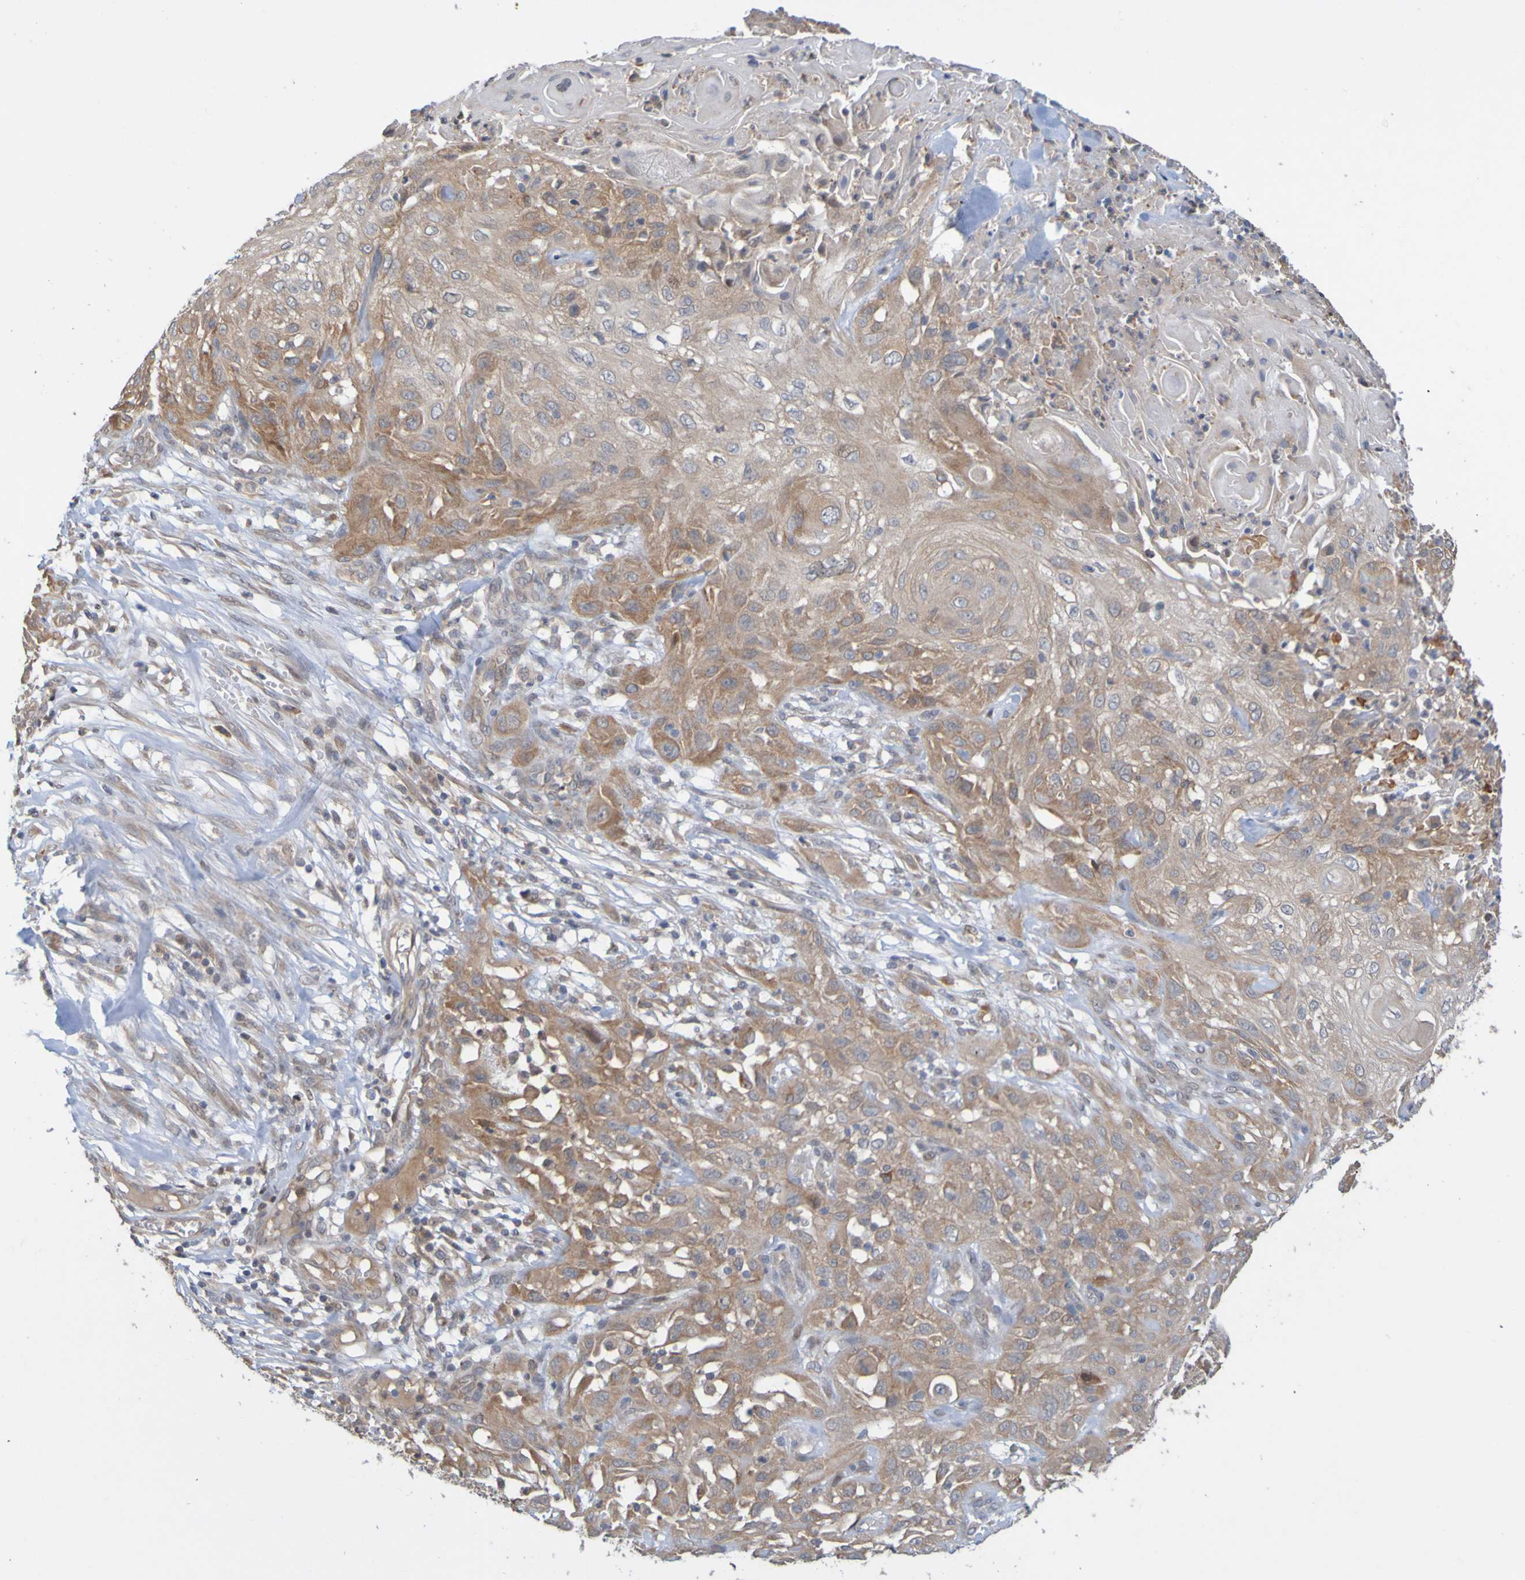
{"staining": {"intensity": "moderate", "quantity": "<25%", "location": "cytoplasmic/membranous"}, "tissue": "skin cancer", "cell_type": "Tumor cells", "image_type": "cancer", "snomed": [{"axis": "morphology", "description": "Squamous cell carcinoma, NOS"}, {"axis": "topography", "description": "Skin"}], "caption": "High-magnification brightfield microscopy of squamous cell carcinoma (skin) stained with DAB (brown) and counterstained with hematoxylin (blue). tumor cells exhibit moderate cytoplasmic/membranous positivity is appreciated in about<25% of cells.", "gene": "NAV2", "patient": {"sex": "male", "age": 75}}